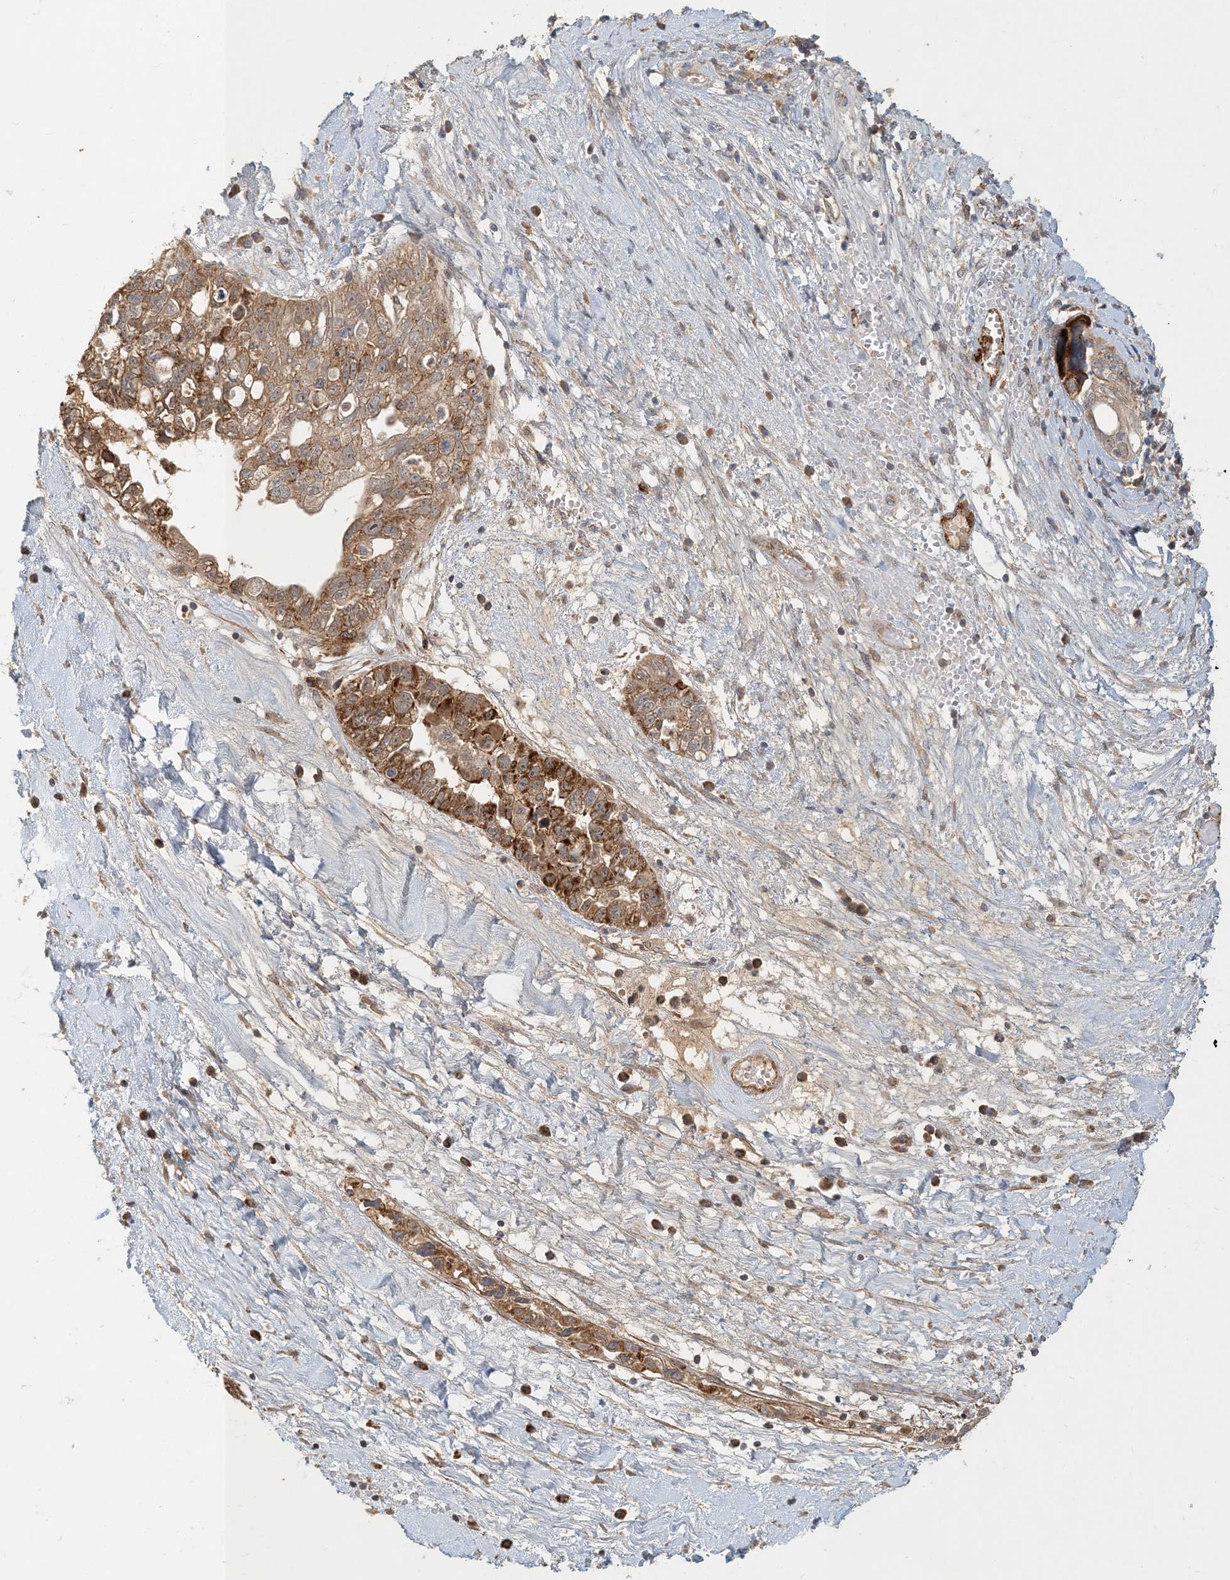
{"staining": {"intensity": "moderate", "quantity": ">75%", "location": "cytoplasmic/membranous"}, "tissue": "ovarian cancer", "cell_type": "Tumor cells", "image_type": "cancer", "snomed": [{"axis": "morphology", "description": "Carcinoma, NOS"}, {"axis": "morphology", "description": "Cystadenocarcinoma, serous, NOS"}, {"axis": "topography", "description": "Ovary"}], "caption": "Tumor cells demonstrate medium levels of moderate cytoplasmic/membranous staining in about >75% of cells in human serous cystadenocarcinoma (ovarian).", "gene": "ZBTB3", "patient": {"sex": "female", "age": 69}}